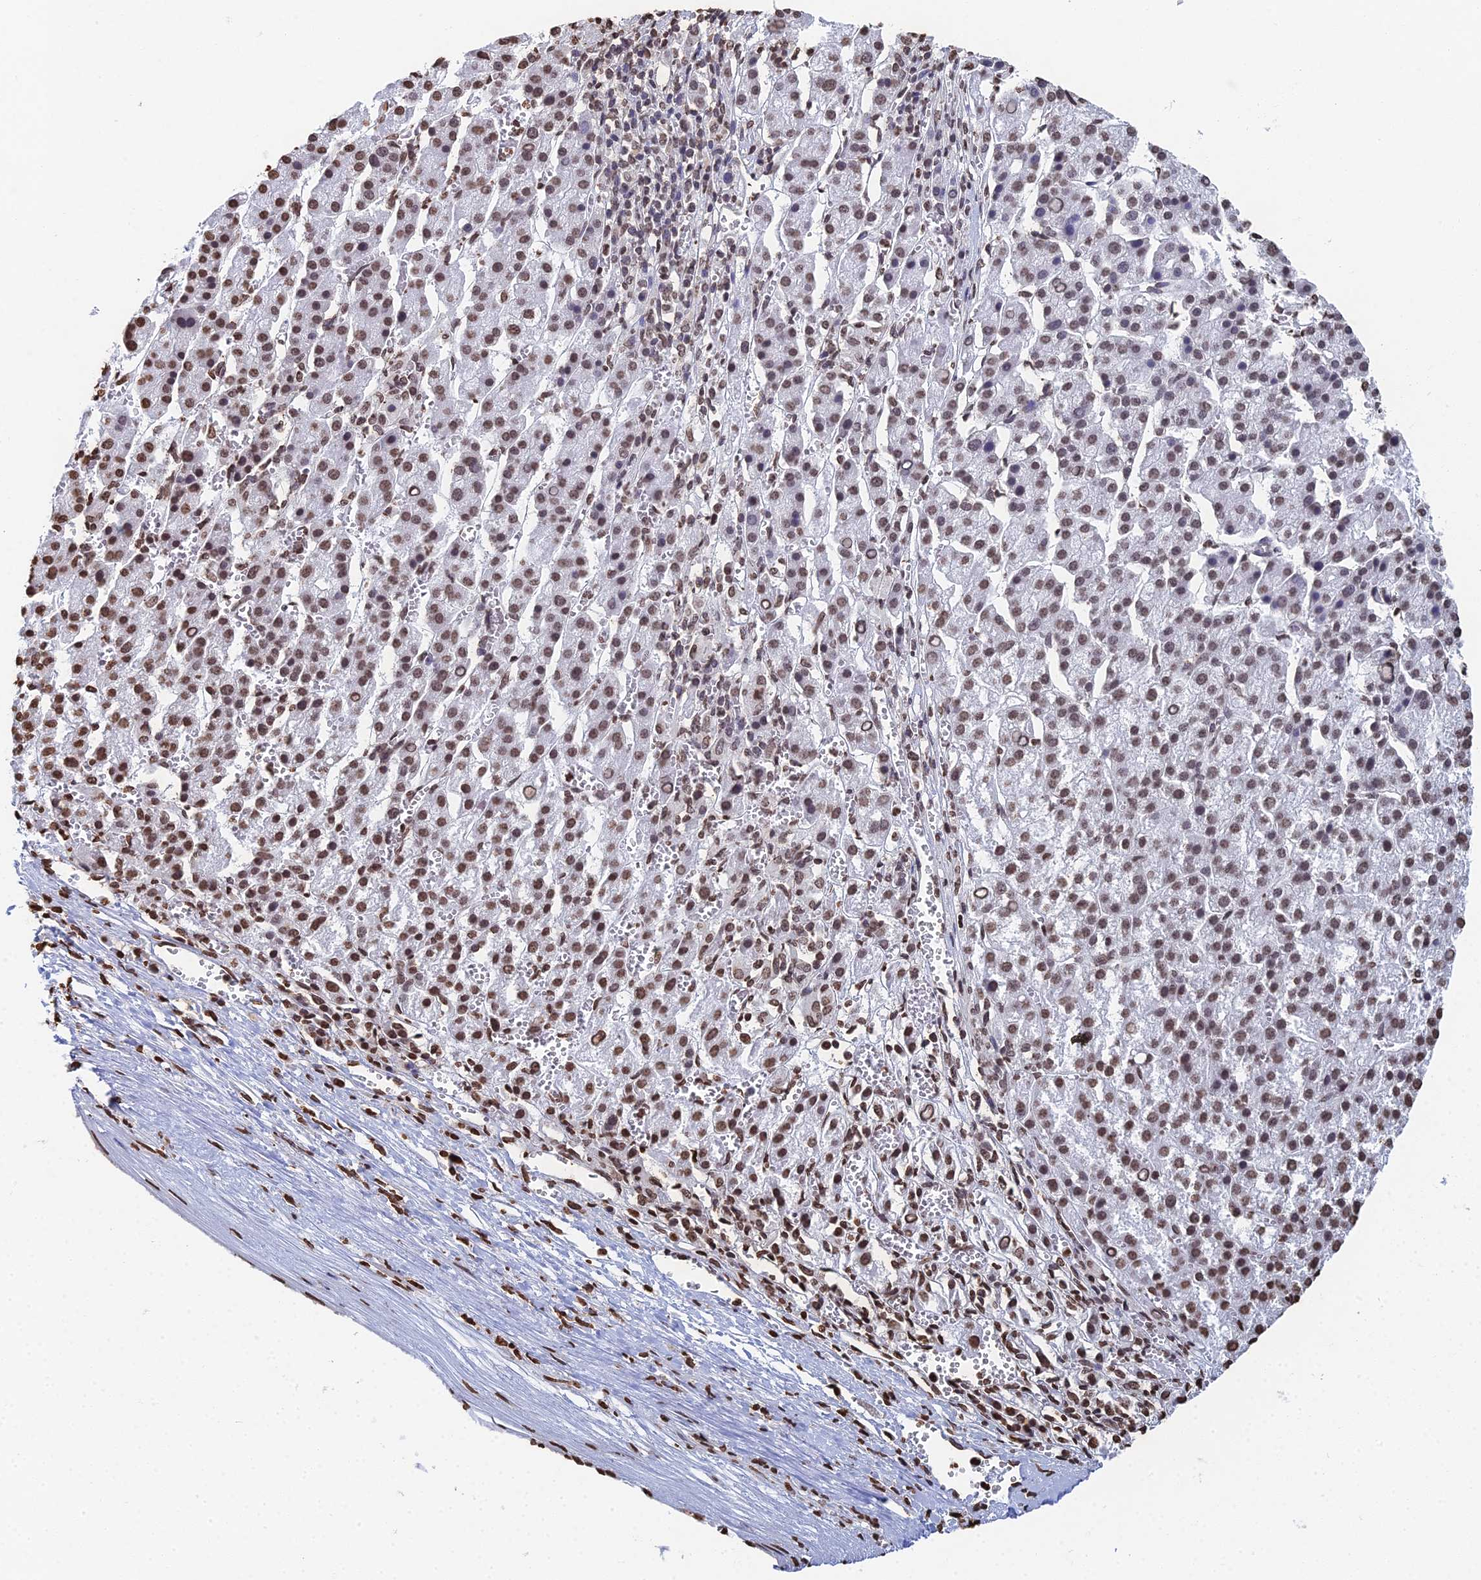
{"staining": {"intensity": "moderate", "quantity": ">75%", "location": "nuclear"}, "tissue": "liver cancer", "cell_type": "Tumor cells", "image_type": "cancer", "snomed": [{"axis": "morphology", "description": "Carcinoma, Hepatocellular, NOS"}, {"axis": "topography", "description": "Liver"}], "caption": "A high-resolution image shows immunohistochemistry staining of hepatocellular carcinoma (liver), which demonstrates moderate nuclear positivity in about >75% of tumor cells.", "gene": "GBP3", "patient": {"sex": "female", "age": 58}}